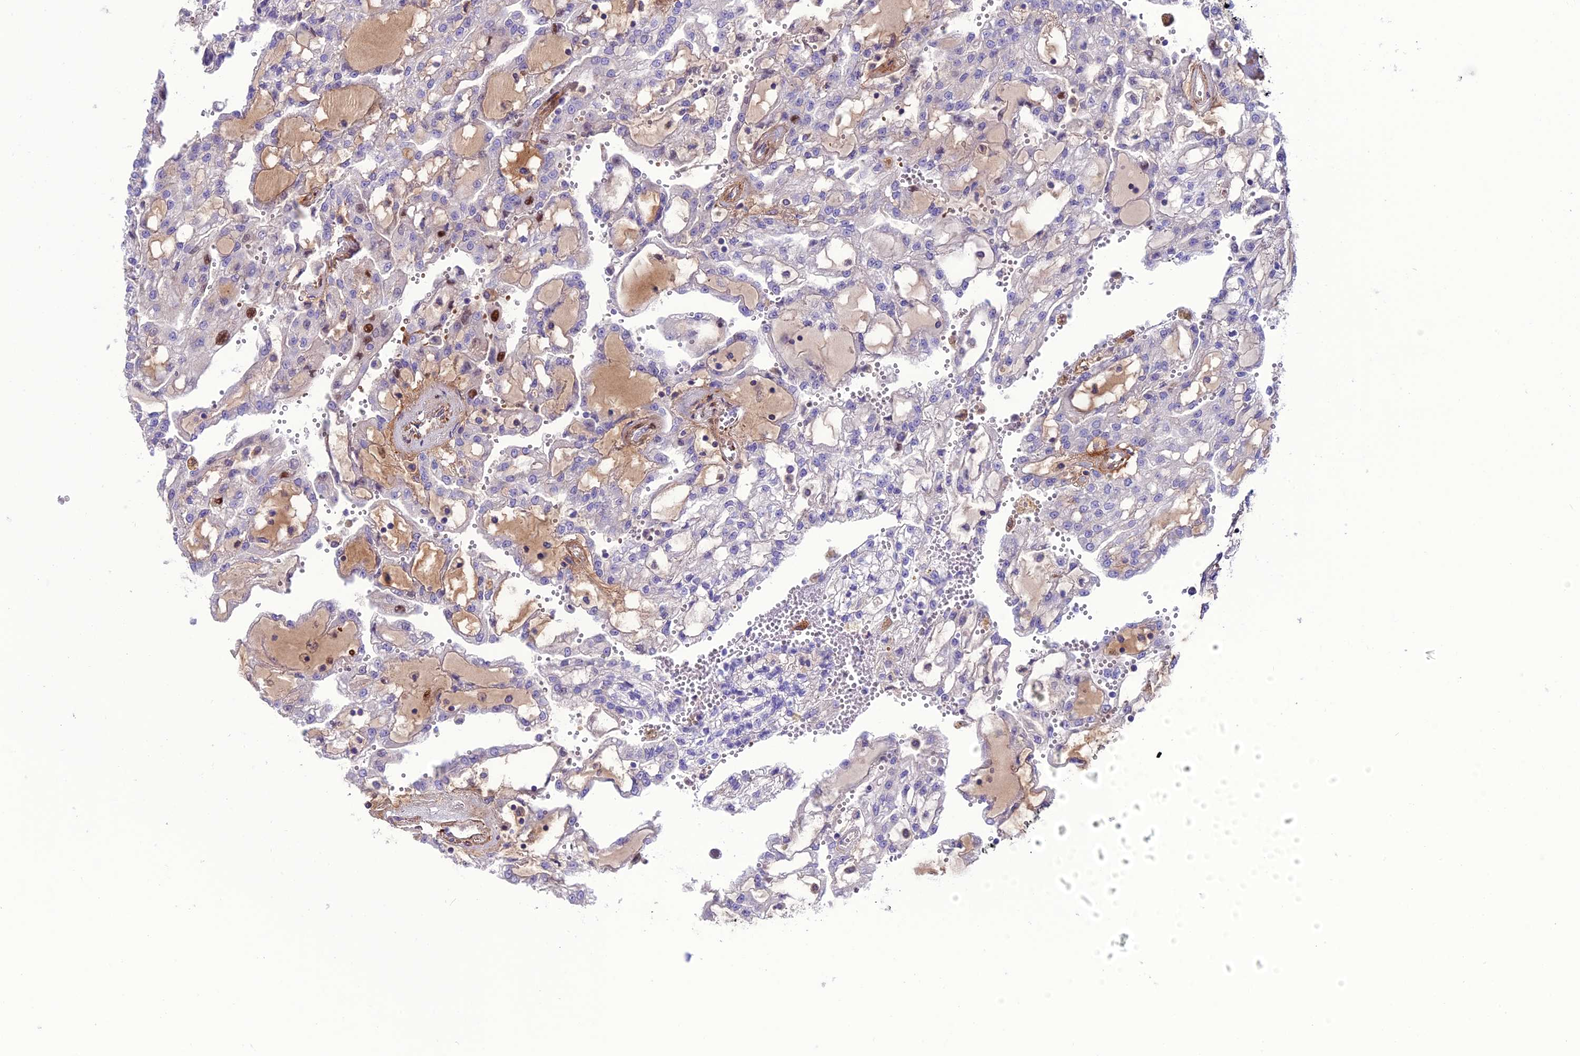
{"staining": {"intensity": "weak", "quantity": "<25%", "location": "cytoplasmic/membranous"}, "tissue": "renal cancer", "cell_type": "Tumor cells", "image_type": "cancer", "snomed": [{"axis": "morphology", "description": "Adenocarcinoma, NOS"}, {"axis": "topography", "description": "Kidney"}], "caption": "There is no significant expression in tumor cells of renal cancer. (DAB immunohistochemistry (IHC), high magnification).", "gene": "REX1BD", "patient": {"sex": "male", "age": 63}}